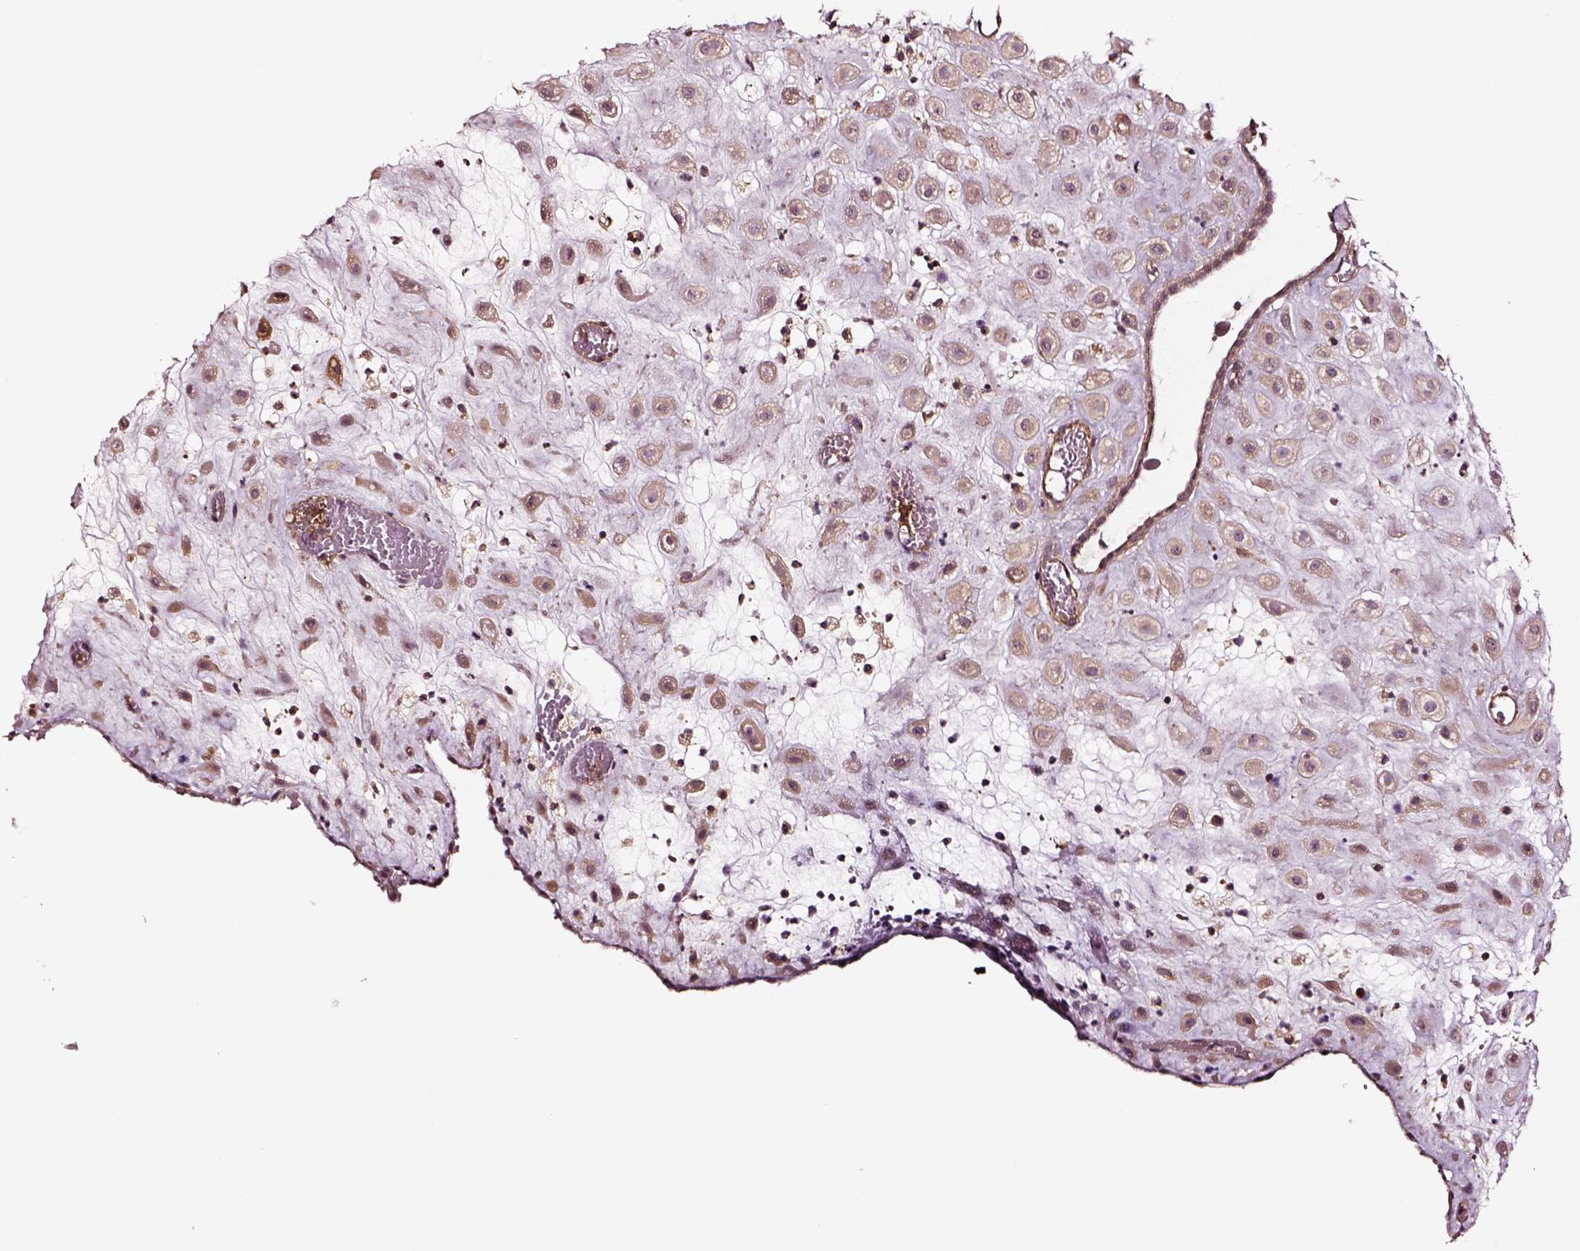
{"staining": {"intensity": "weak", "quantity": ">75%", "location": "cytoplasmic/membranous"}, "tissue": "placenta", "cell_type": "Decidual cells", "image_type": "normal", "snomed": [{"axis": "morphology", "description": "Normal tissue, NOS"}, {"axis": "topography", "description": "Placenta"}], "caption": "A brown stain labels weak cytoplasmic/membranous staining of a protein in decidual cells of normal placenta.", "gene": "RASSF5", "patient": {"sex": "female", "age": 24}}